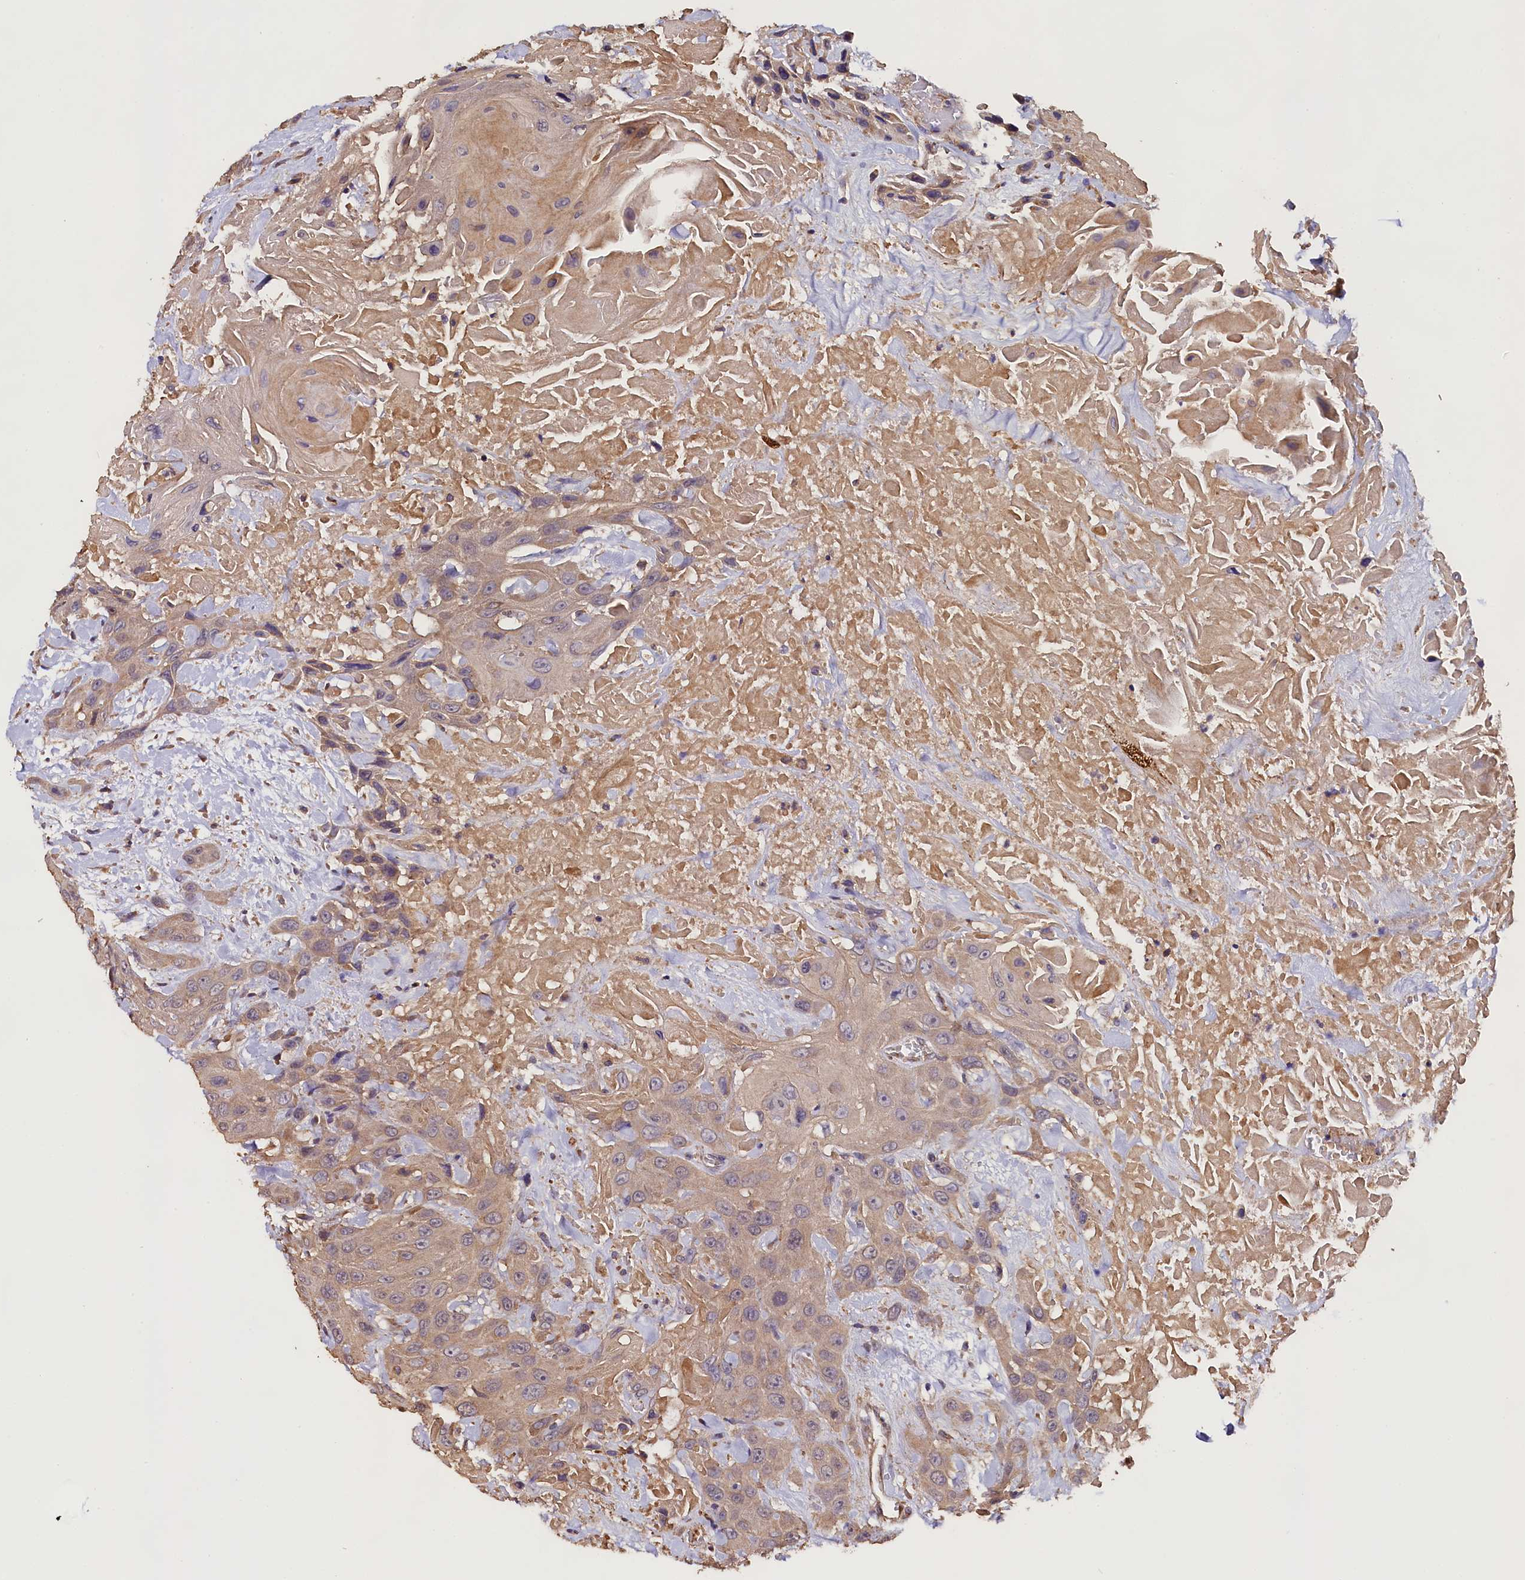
{"staining": {"intensity": "weak", "quantity": ">75%", "location": "cytoplasmic/membranous"}, "tissue": "head and neck cancer", "cell_type": "Tumor cells", "image_type": "cancer", "snomed": [{"axis": "morphology", "description": "Squamous cell carcinoma, NOS"}, {"axis": "topography", "description": "Head-Neck"}], "caption": "The image shows staining of head and neck cancer (squamous cell carcinoma), revealing weak cytoplasmic/membranous protein staining (brown color) within tumor cells.", "gene": "ENKD1", "patient": {"sex": "male", "age": 81}}